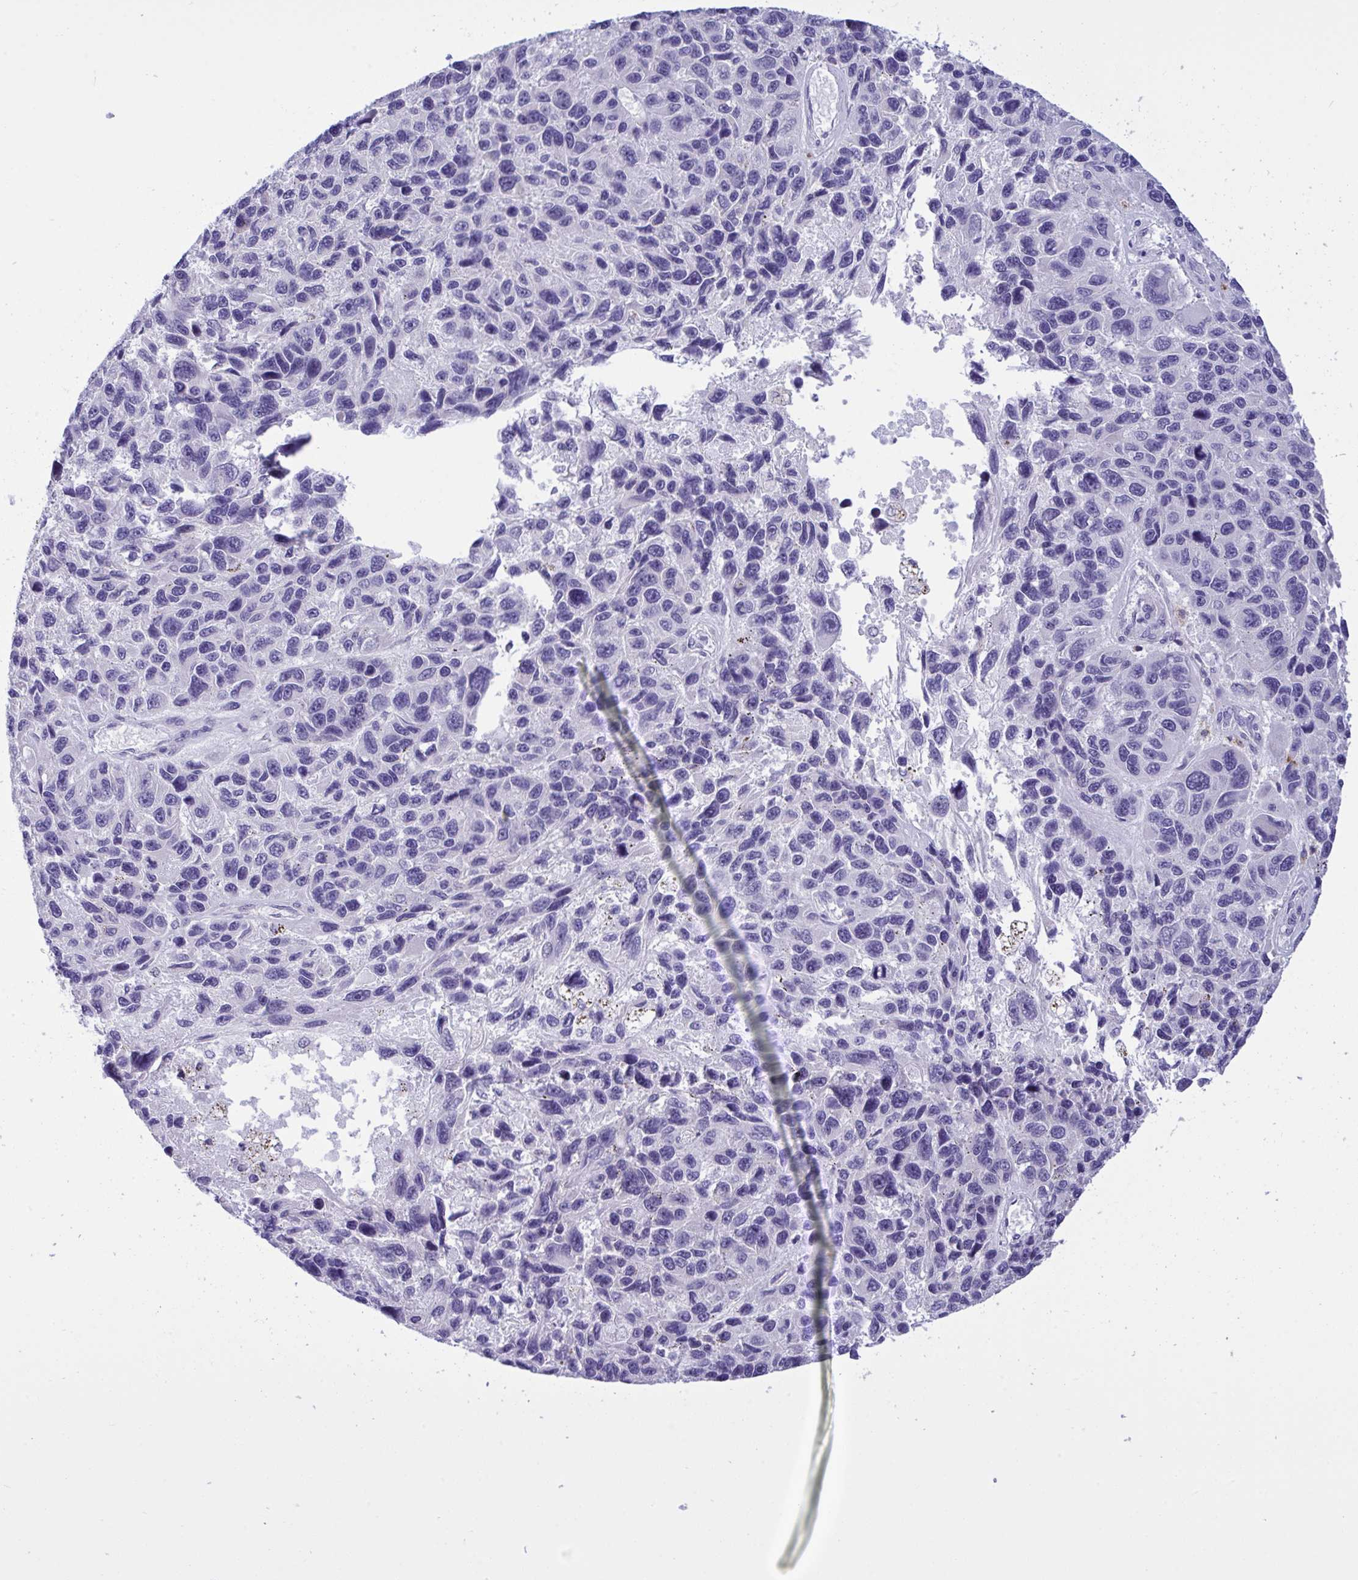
{"staining": {"intensity": "negative", "quantity": "none", "location": "none"}, "tissue": "melanoma", "cell_type": "Tumor cells", "image_type": "cancer", "snomed": [{"axis": "morphology", "description": "Malignant melanoma, NOS"}, {"axis": "topography", "description": "Skin"}], "caption": "Immunohistochemistry micrograph of neoplastic tissue: malignant melanoma stained with DAB displays no significant protein expression in tumor cells.", "gene": "WDR97", "patient": {"sex": "male", "age": 53}}